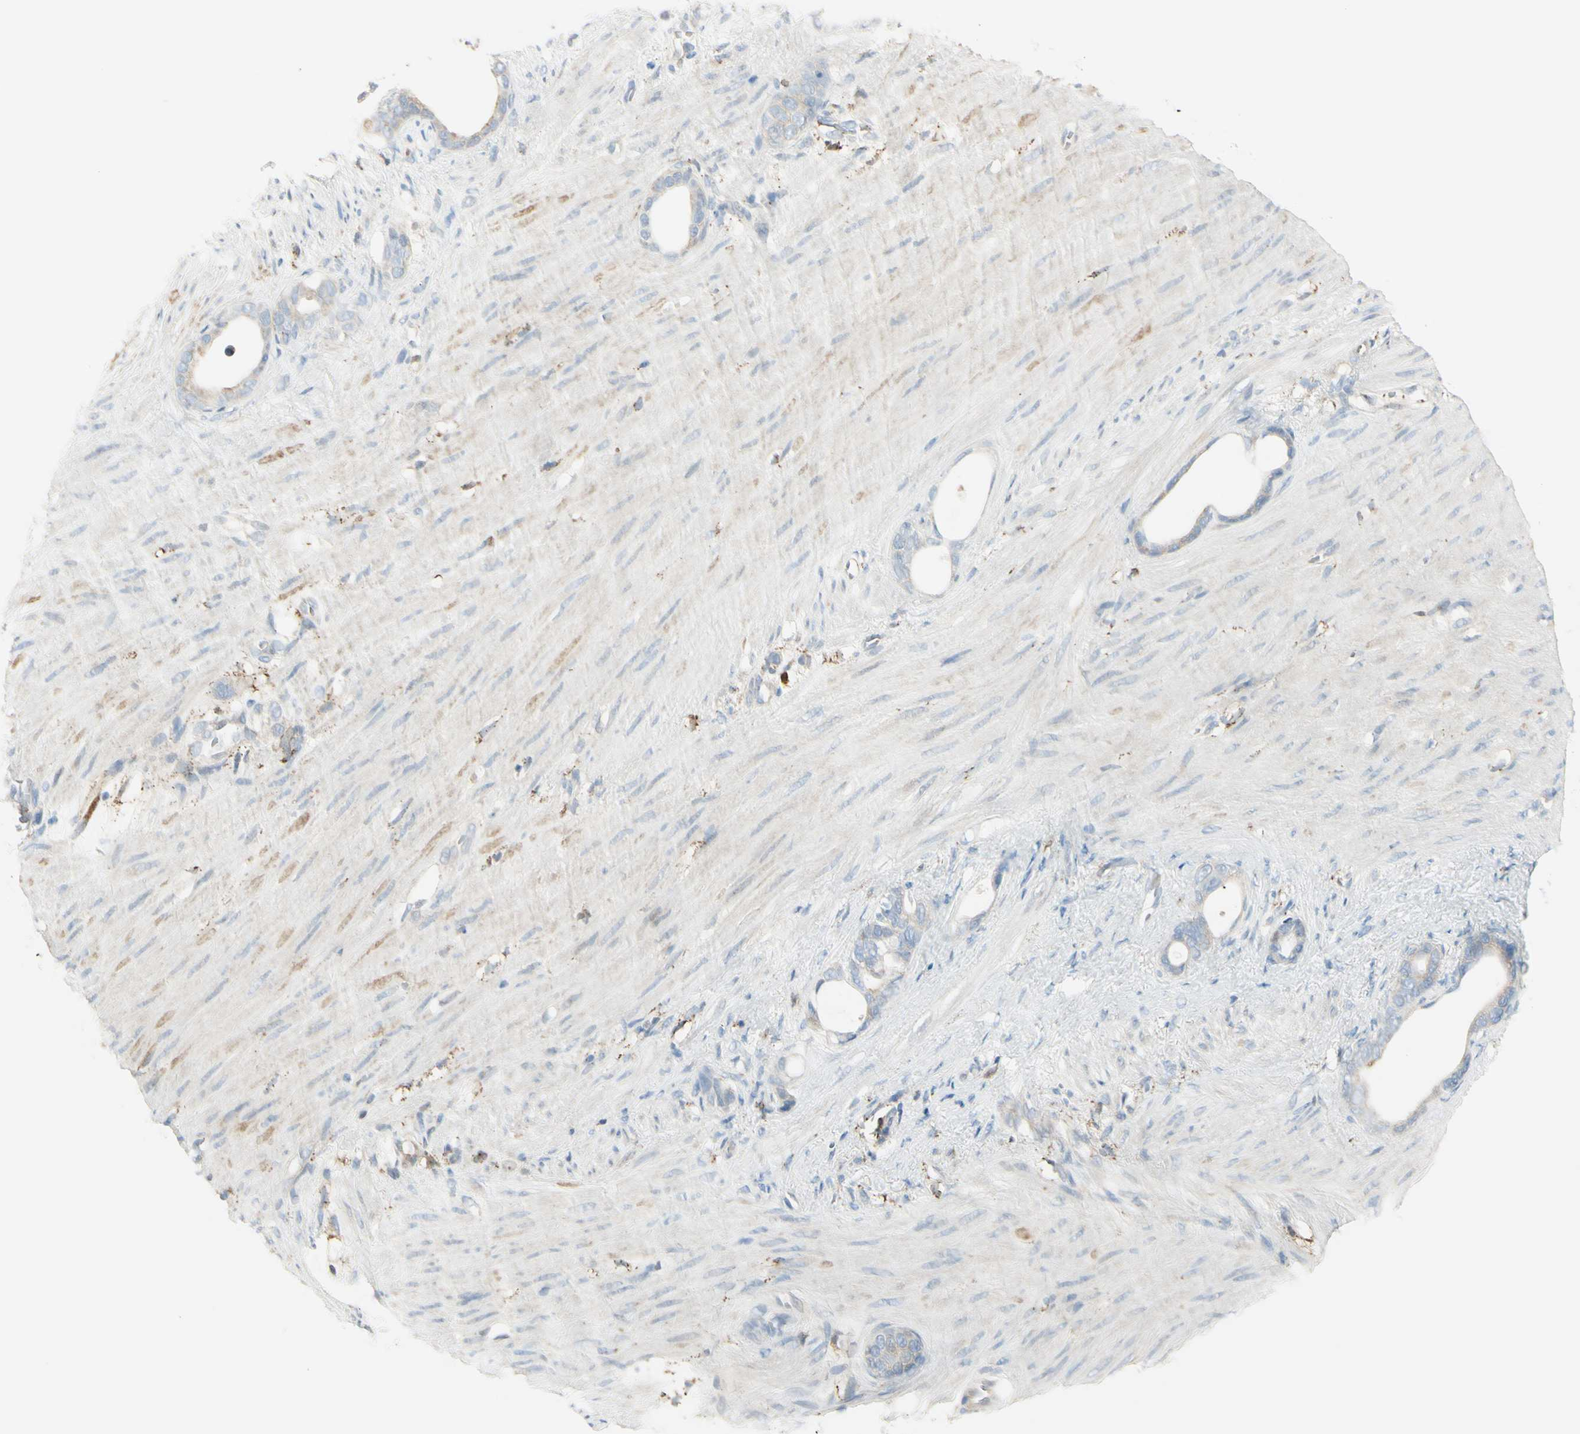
{"staining": {"intensity": "weak", "quantity": ">75%", "location": "cytoplasmic/membranous"}, "tissue": "stomach cancer", "cell_type": "Tumor cells", "image_type": "cancer", "snomed": [{"axis": "morphology", "description": "Adenocarcinoma, NOS"}, {"axis": "topography", "description": "Stomach"}], "caption": "IHC micrograph of stomach cancer stained for a protein (brown), which reveals low levels of weak cytoplasmic/membranous positivity in approximately >75% of tumor cells.", "gene": "CYRIB", "patient": {"sex": "female", "age": 75}}